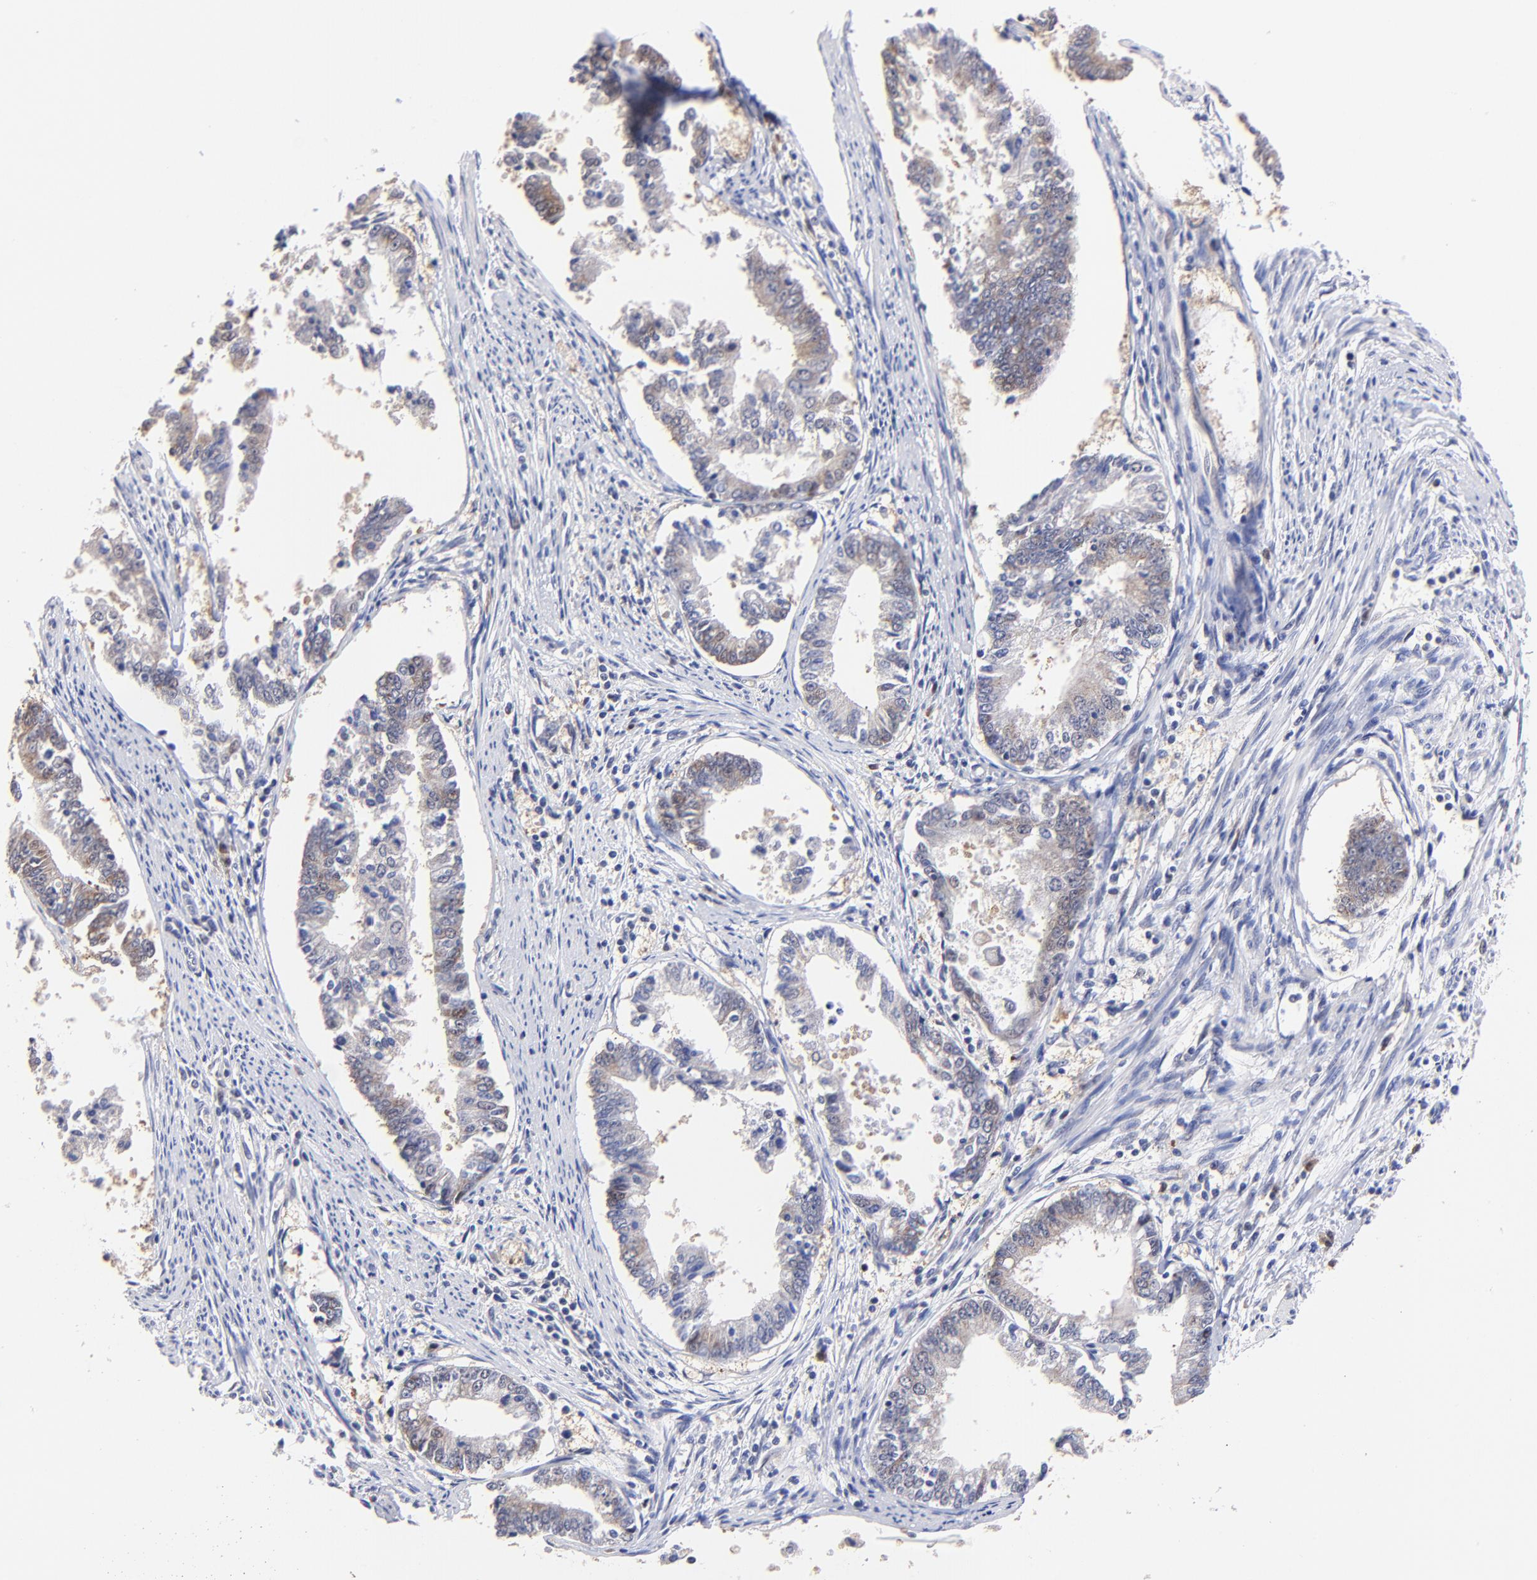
{"staining": {"intensity": "negative", "quantity": "none", "location": "none"}, "tissue": "endometrial cancer", "cell_type": "Tumor cells", "image_type": "cancer", "snomed": [{"axis": "morphology", "description": "Adenocarcinoma, NOS"}, {"axis": "topography", "description": "Endometrium"}], "caption": "DAB immunohistochemical staining of human endometrial adenocarcinoma reveals no significant expression in tumor cells.", "gene": "ZNF155", "patient": {"sex": "female", "age": 63}}